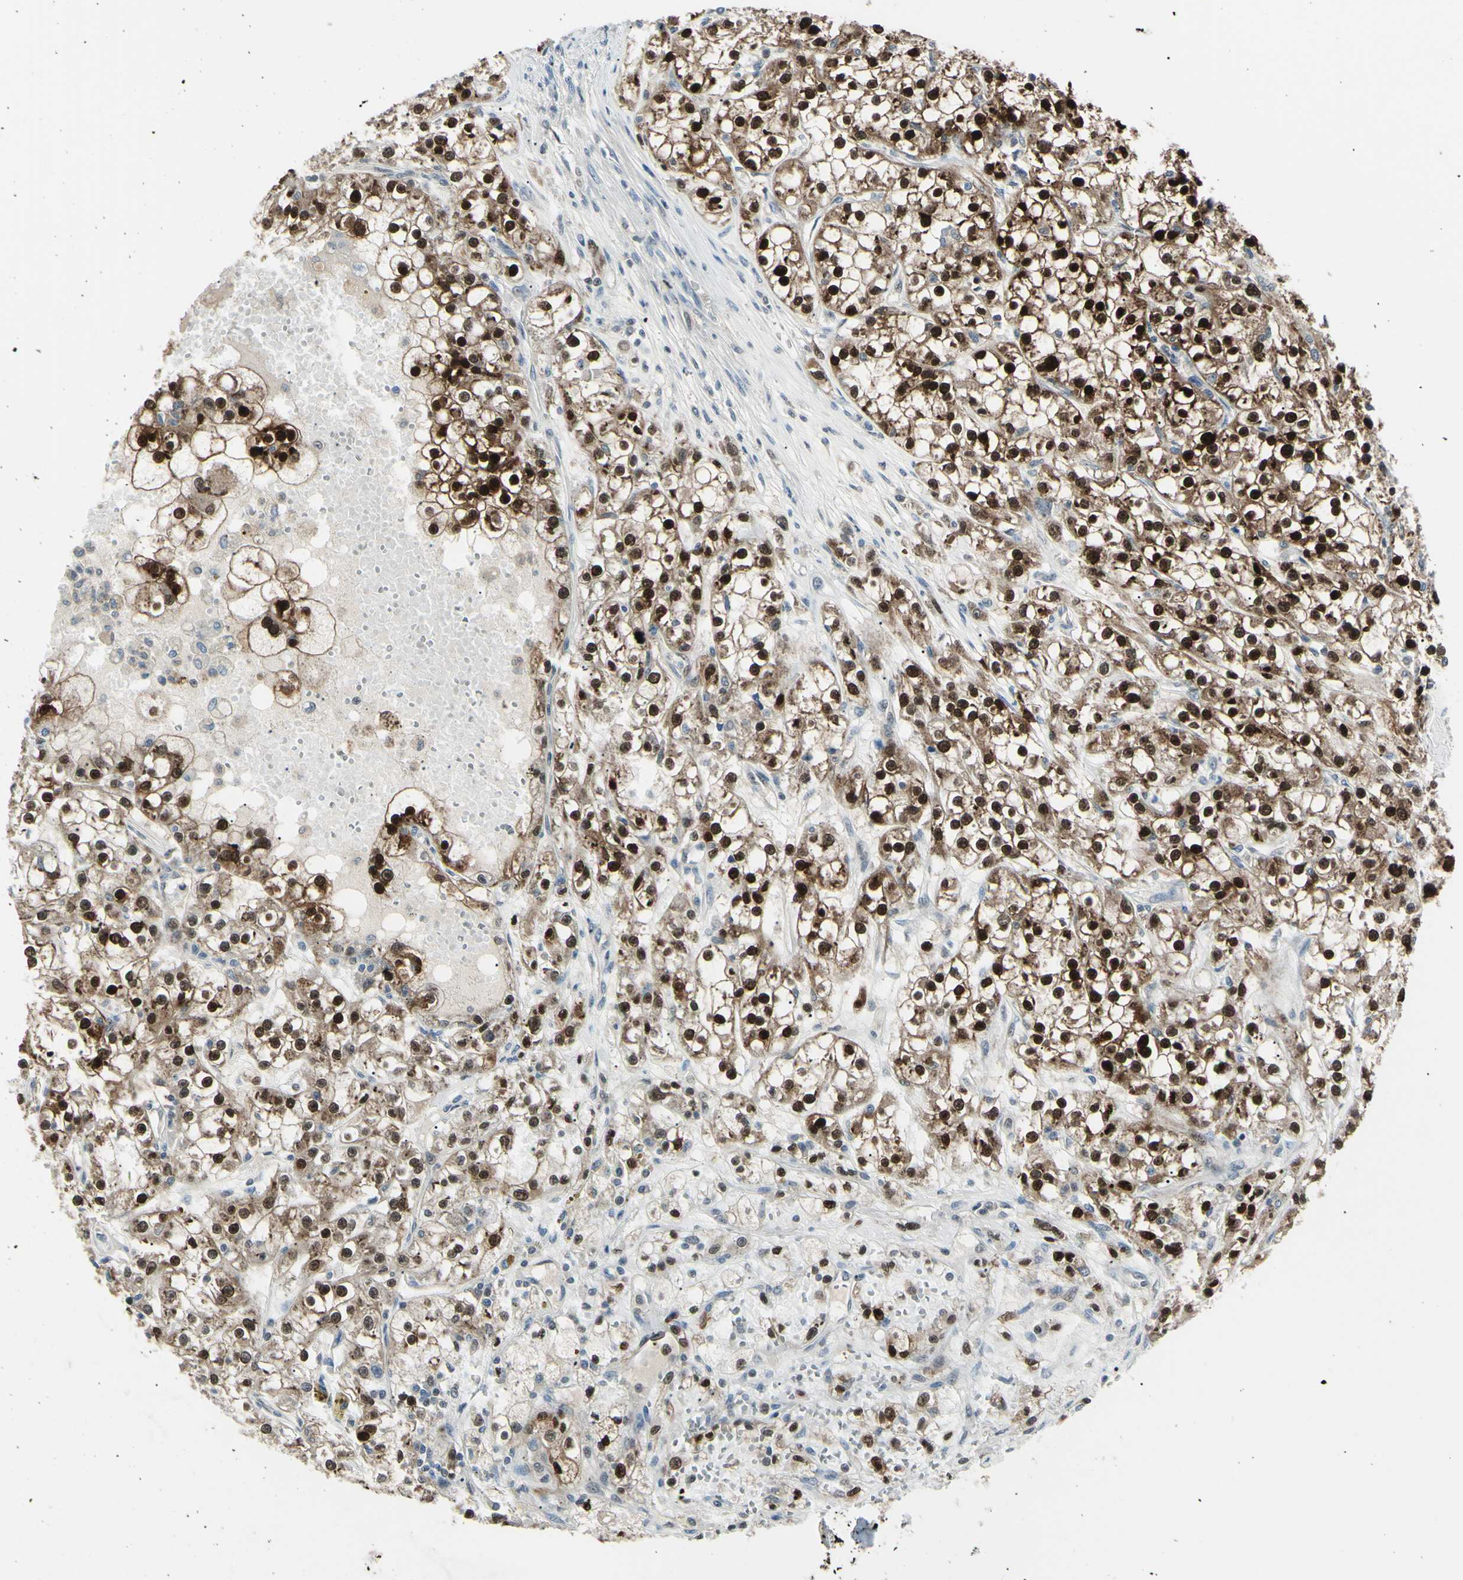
{"staining": {"intensity": "strong", "quantity": ">75%", "location": "cytoplasmic/membranous,nuclear"}, "tissue": "renal cancer", "cell_type": "Tumor cells", "image_type": "cancer", "snomed": [{"axis": "morphology", "description": "Adenocarcinoma, NOS"}, {"axis": "topography", "description": "Kidney"}], "caption": "This is an image of IHC staining of renal cancer (adenocarcinoma), which shows strong staining in the cytoplasmic/membranous and nuclear of tumor cells.", "gene": "PGK1", "patient": {"sex": "female", "age": 52}}